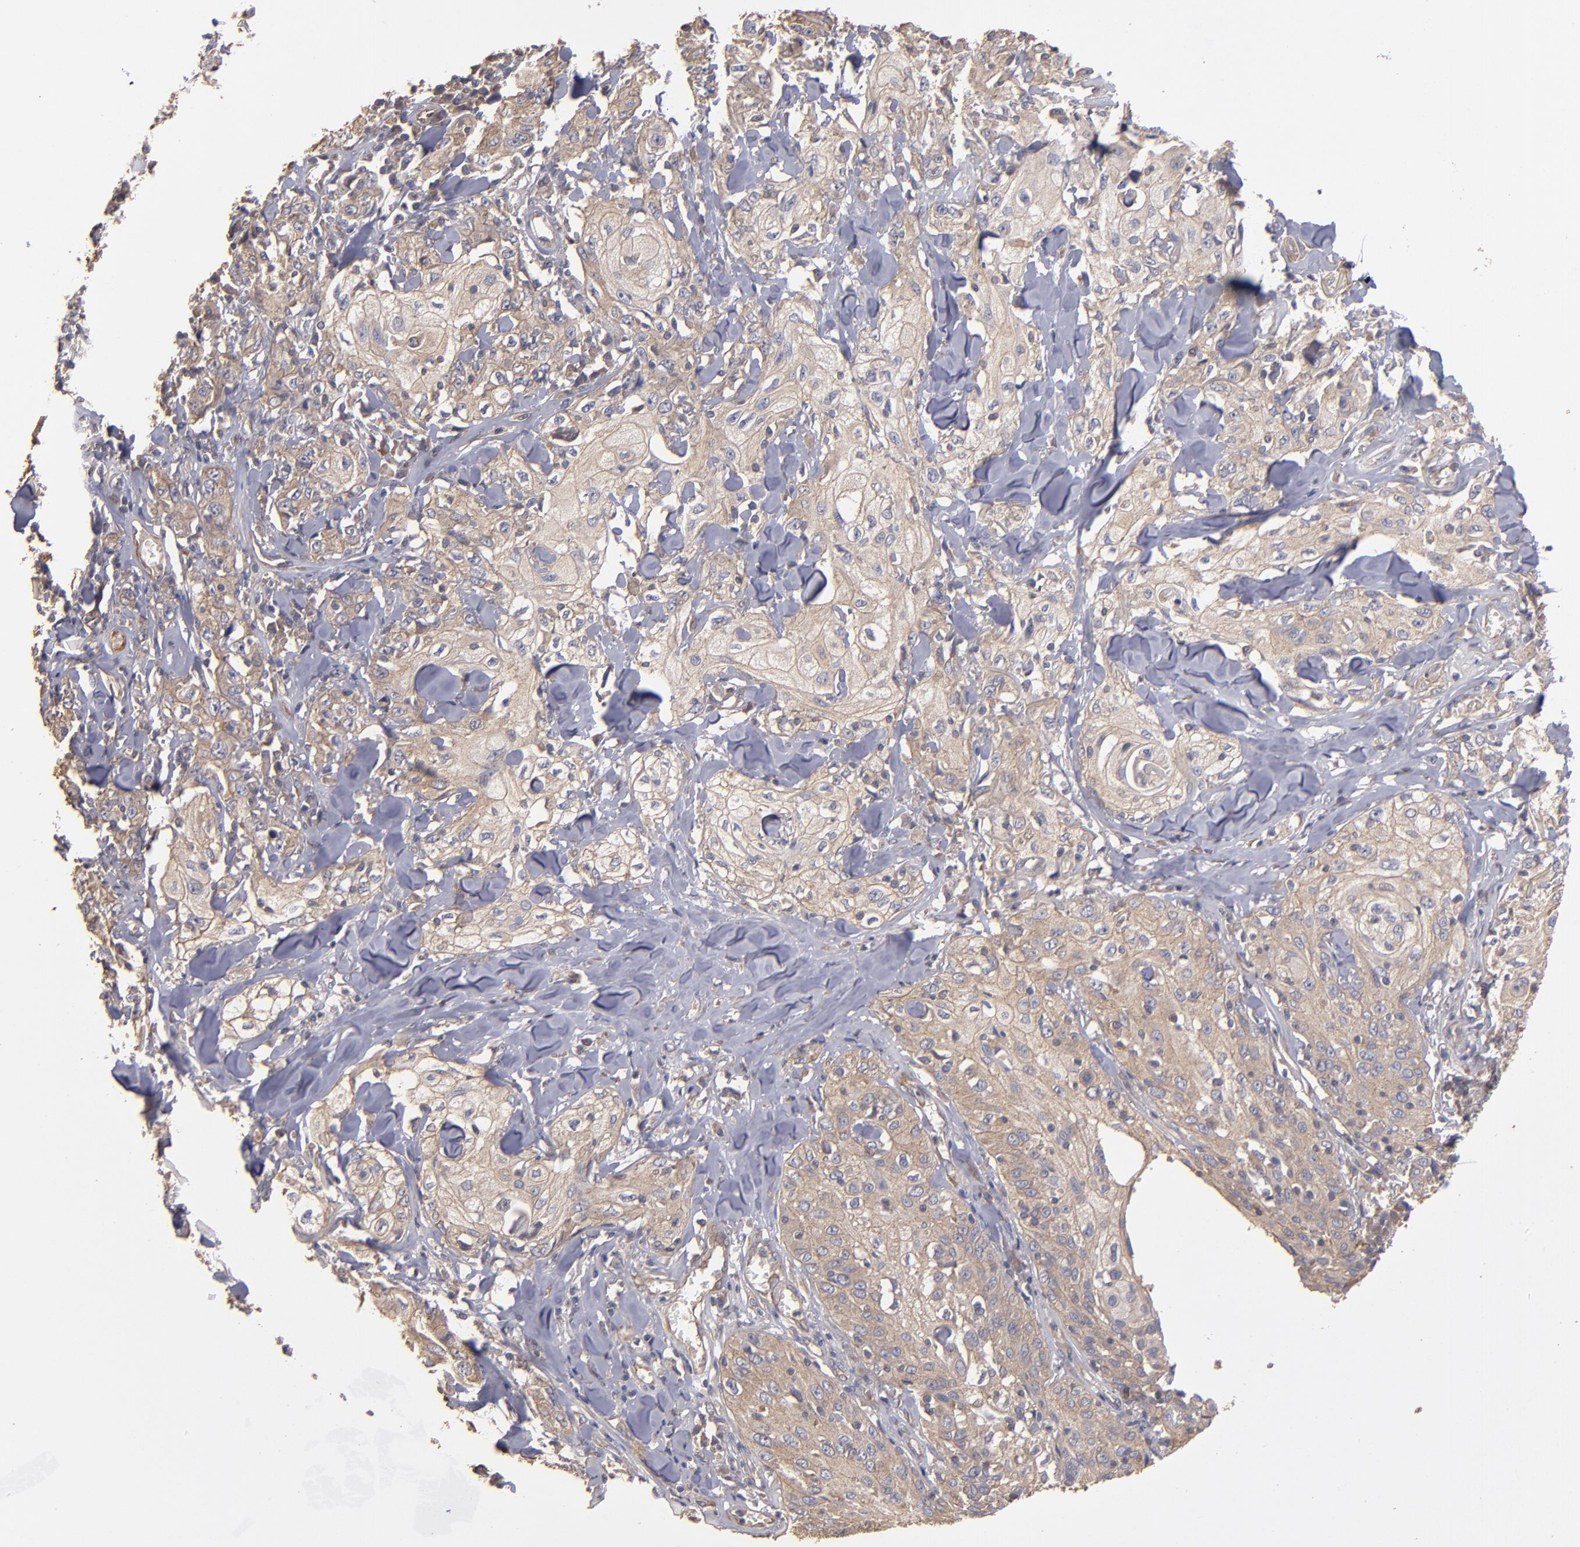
{"staining": {"intensity": "weak", "quantity": ">75%", "location": "cytoplasmic/membranous"}, "tissue": "skin cancer", "cell_type": "Tumor cells", "image_type": "cancer", "snomed": [{"axis": "morphology", "description": "Squamous cell carcinoma, NOS"}, {"axis": "topography", "description": "Skin"}], "caption": "This micrograph reveals immunohistochemistry (IHC) staining of human skin cancer (squamous cell carcinoma), with low weak cytoplasmic/membranous staining in about >75% of tumor cells.", "gene": "DMD", "patient": {"sex": "male", "age": 65}}